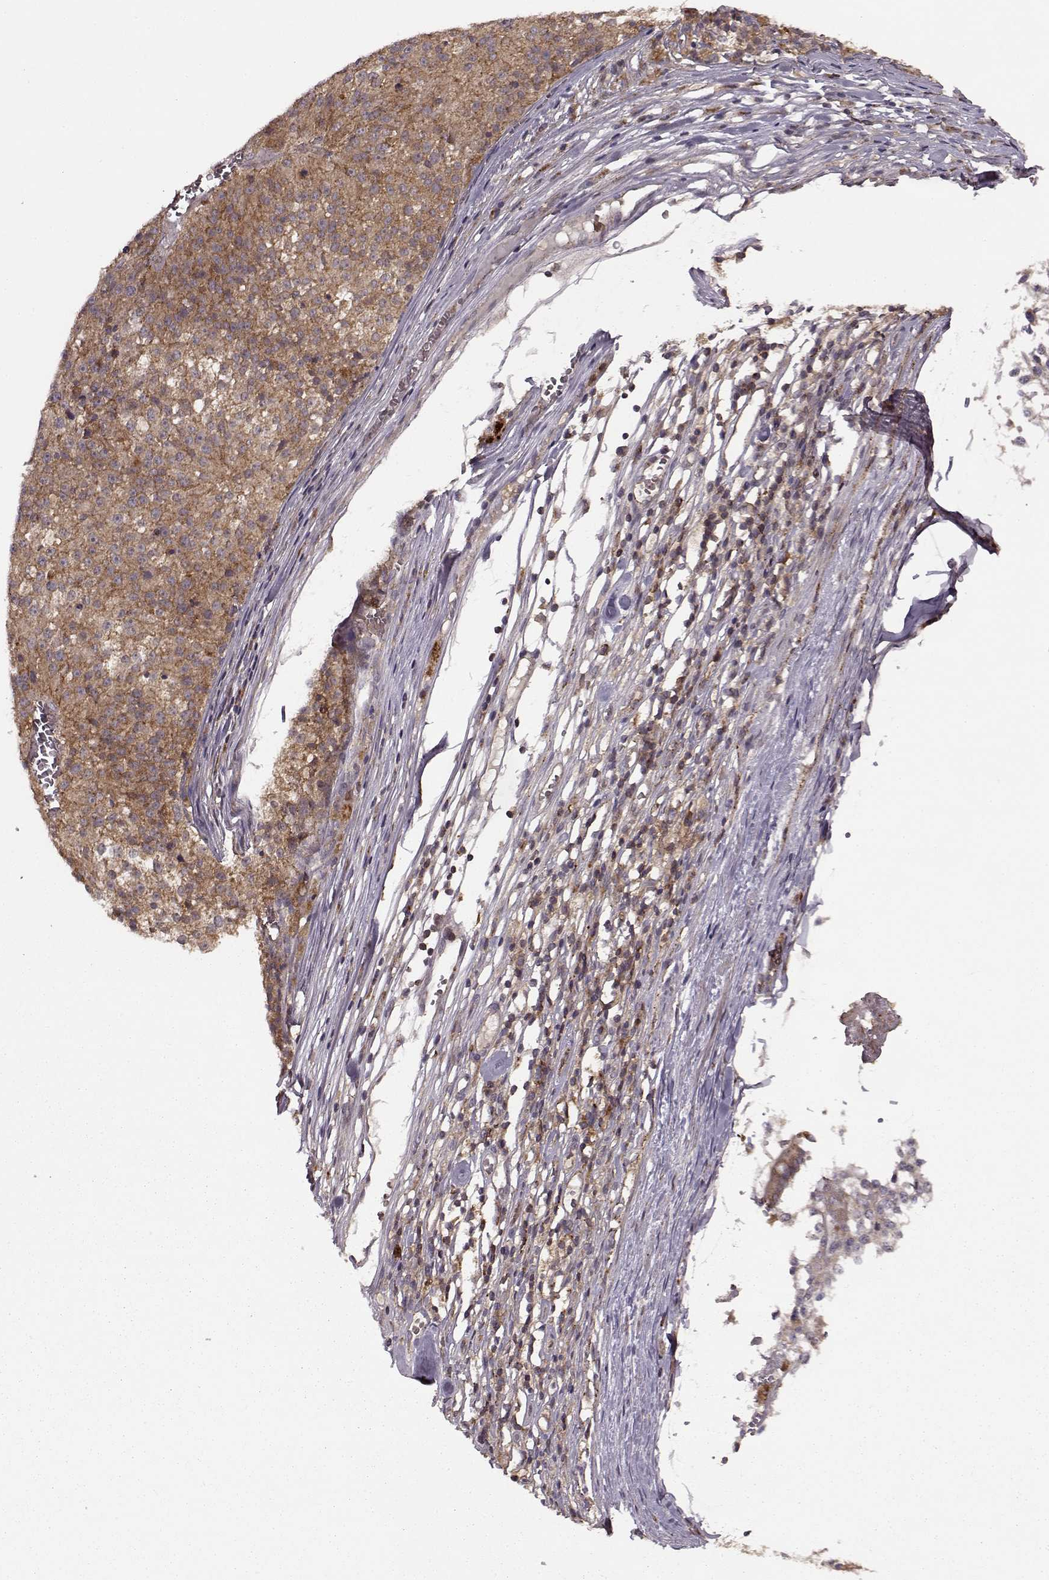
{"staining": {"intensity": "moderate", "quantity": ">75%", "location": "cytoplasmic/membranous"}, "tissue": "melanoma", "cell_type": "Tumor cells", "image_type": "cancer", "snomed": [{"axis": "morphology", "description": "Malignant melanoma, Metastatic site"}, {"axis": "topography", "description": "Lymph node"}], "caption": "Malignant melanoma (metastatic site) tissue shows moderate cytoplasmic/membranous positivity in about >75% of tumor cells, visualized by immunohistochemistry. (brown staining indicates protein expression, while blue staining denotes nuclei).", "gene": "IFRD2", "patient": {"sex": "female", "age": 64}}